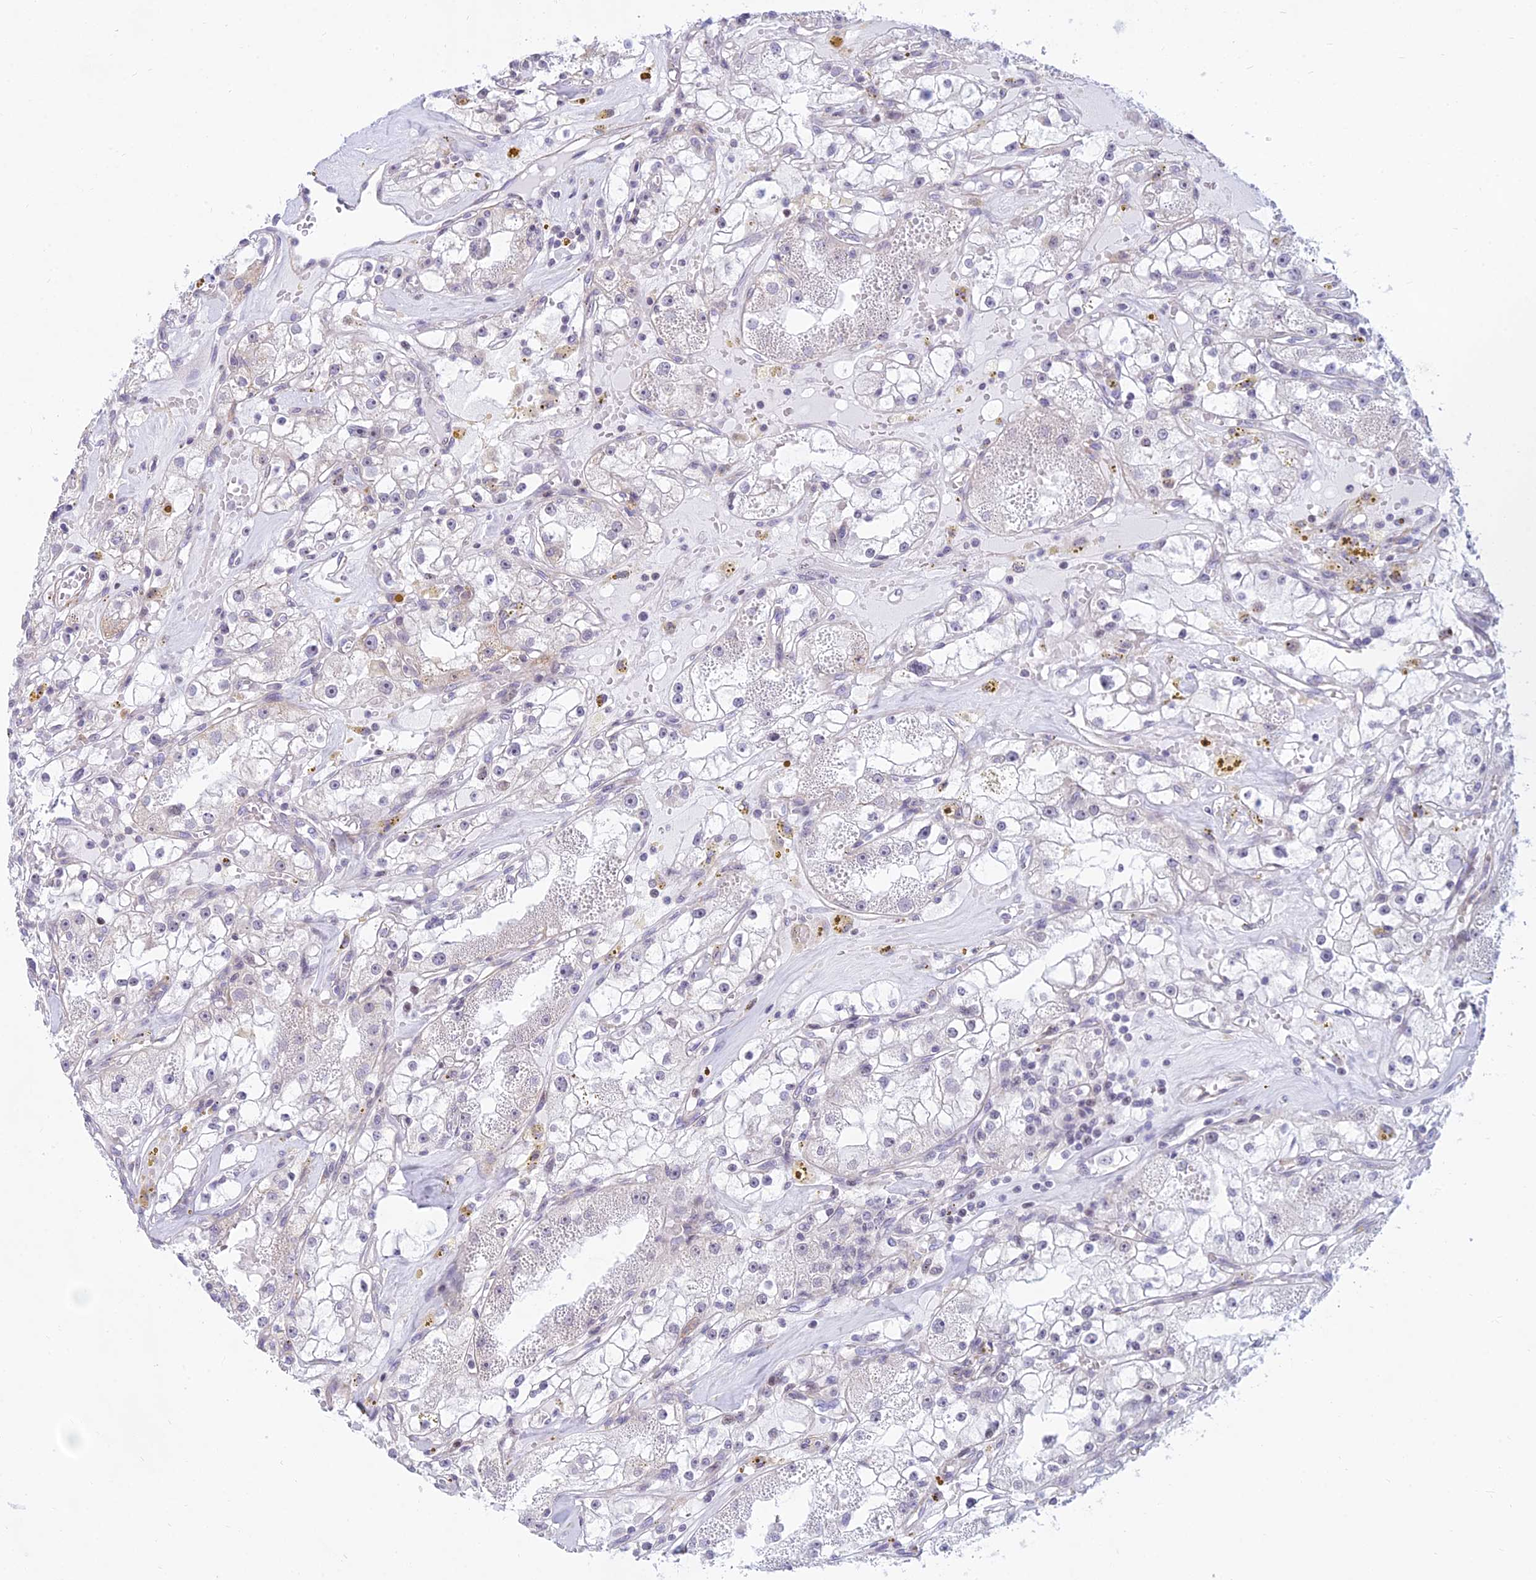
{"staining": {"intensity": "negative", "quantity": "none", "location": "none"}, "tissue": "renal cancer", "cell_type": "Tumor cells", "image_type": "cancer", "snomed": [{"axis": "morphology", "description": "Adenocarcinoma, NOS"}, {"axis": "topography", "description": "Kidney"}], "caption": "This image is of renal cancer stained with immunohistochemistry (IHC) to label a protein in brown with the nuclei are counter-stained blue. There is no staining in tumor cells.", "gene": "KRR1", "patient": {"sex": "male", "age": 56}}